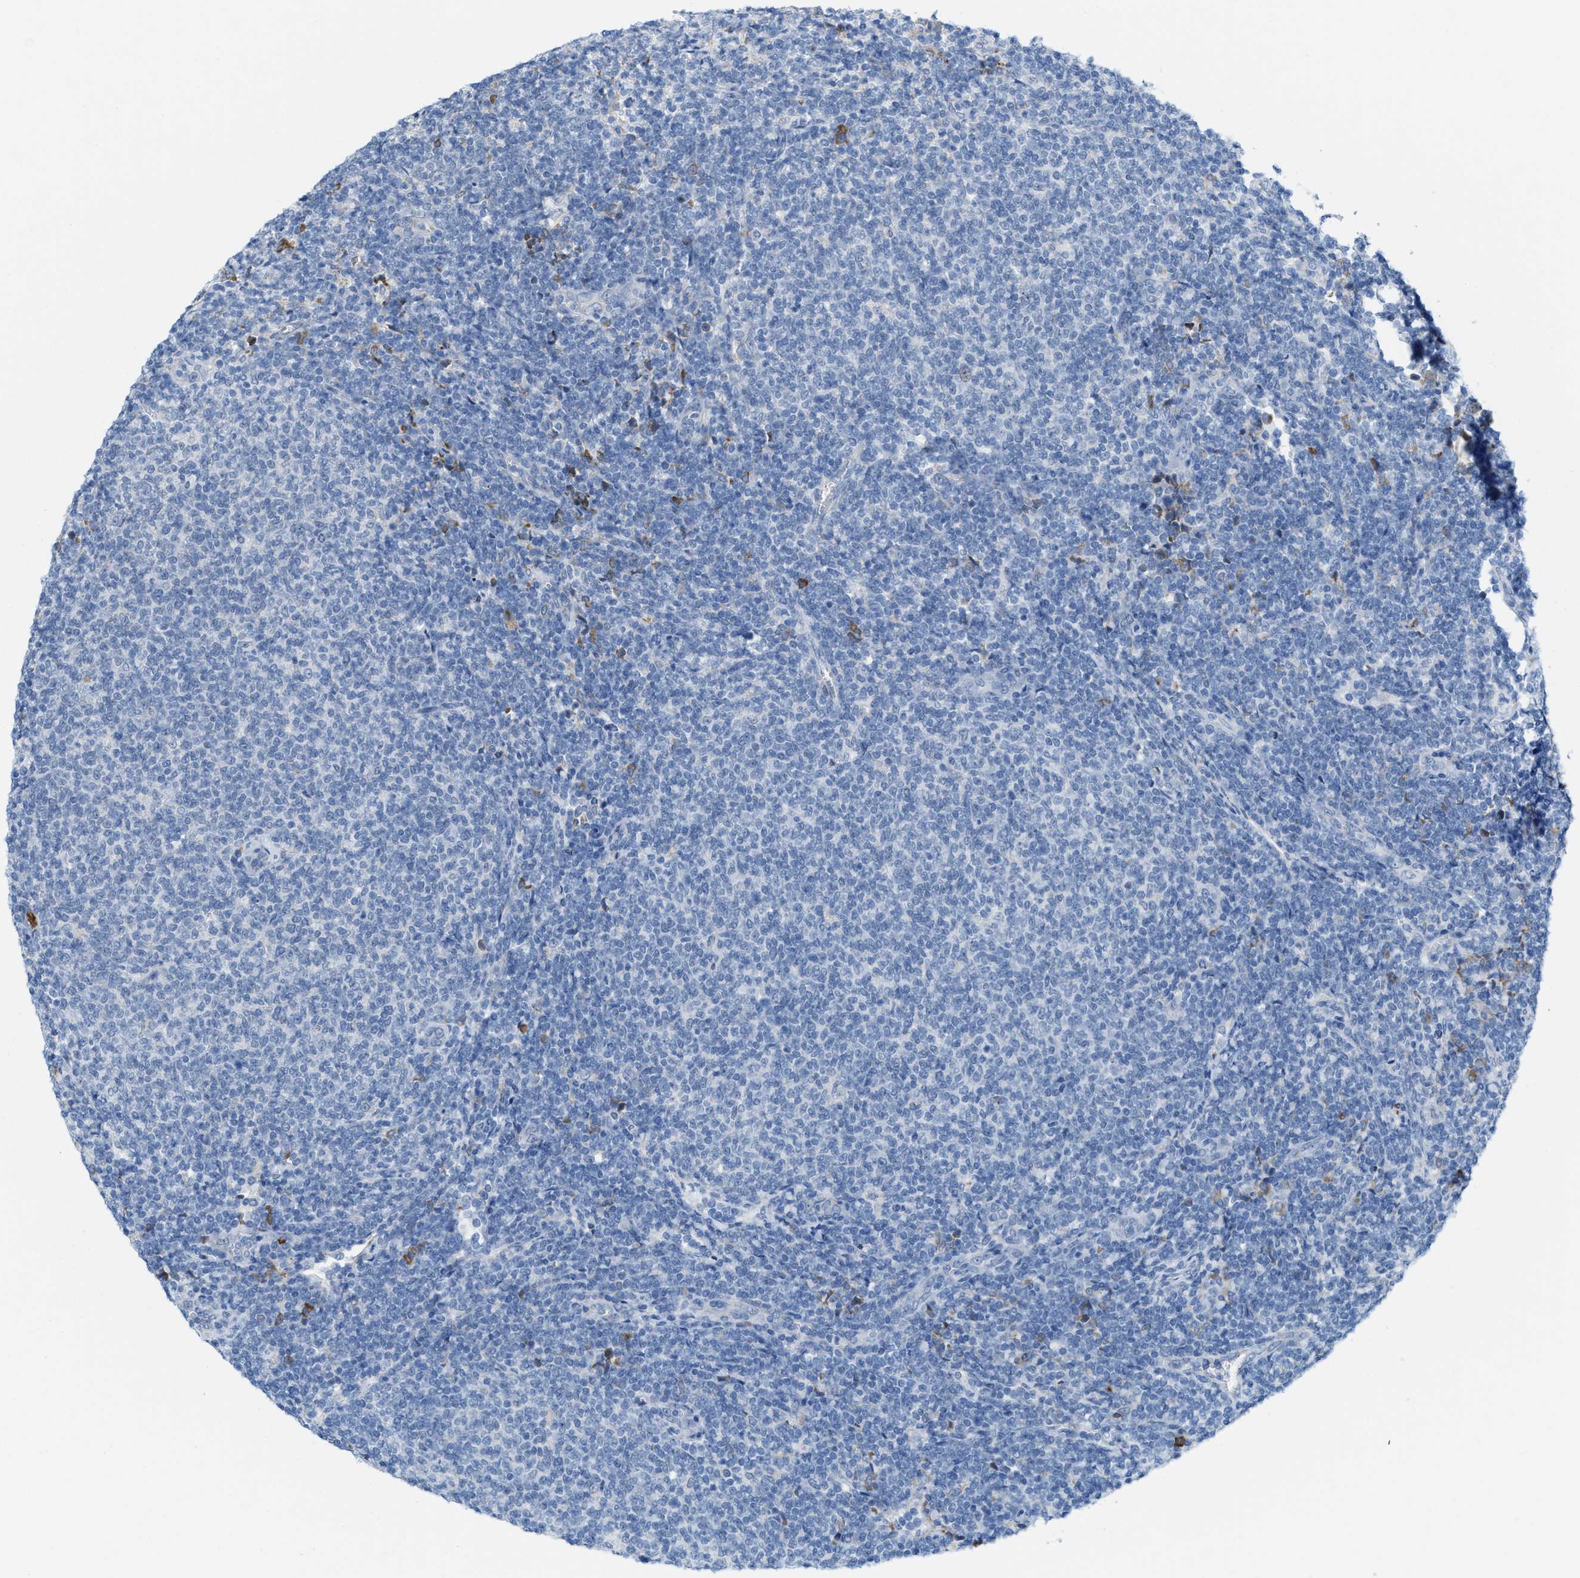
{"staining": {"intensity": "negative", "quantity": "none", "location": "none"}, "tissue": "lymphoma", "cell_type": "Tumor cells", "image_type": "cancer", "snomed": [{"axis": "morphology", "description": "Malignant lymphoma, non-Hodgkin's type, Low grade"}, {"axis": "topography", "description": "Lymph node"}], "caption": "Low-grade malignant lymphoma, non-Hodgkin's type stained for a protein using IHC exhibits no positivity tumor cells.", "gene": "KIFC3", "patient": {"sex": "male", "age": 66}}